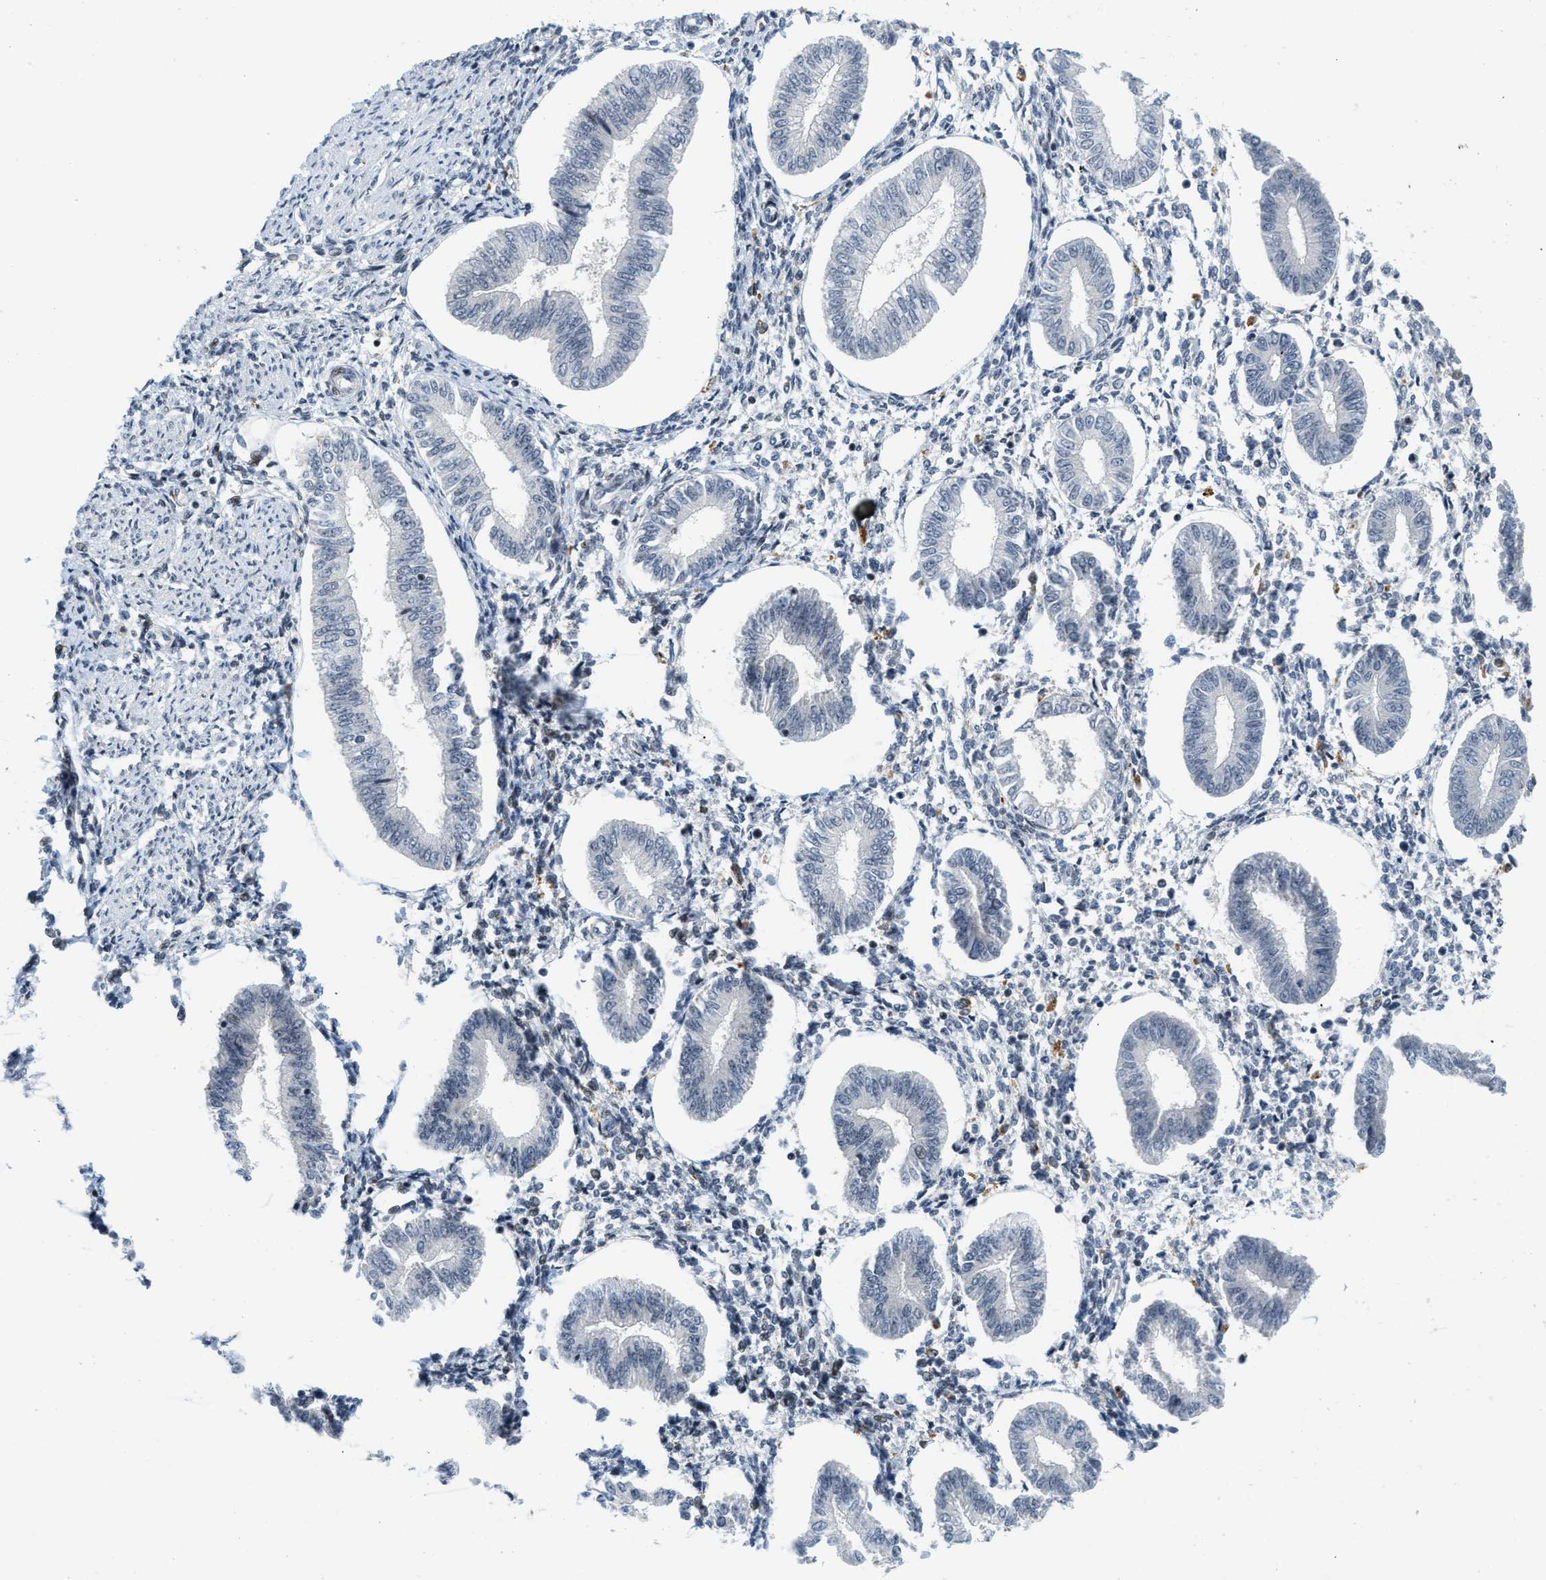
{"staining": {"intensity": "moderate", "quantity": "<25%", "location": "nuclear"}, "tissue": "endometrium", "cell_type": "Cells in endometrial stroma", "image_type": "normal", "snomed": [{"axis": "morphology", "description": "Normal tissue, NOS"}, {"axis": "topography", "description": "Endometrium"}], "caption": "An image showing moderate nuclear positivity in approximately <25% of cells in endometrial stroma in benign endometrium, as visualized by brown immunohistochemical staining.", "gene": "ING1", "patient": {"sex": "female", "age": 50}}